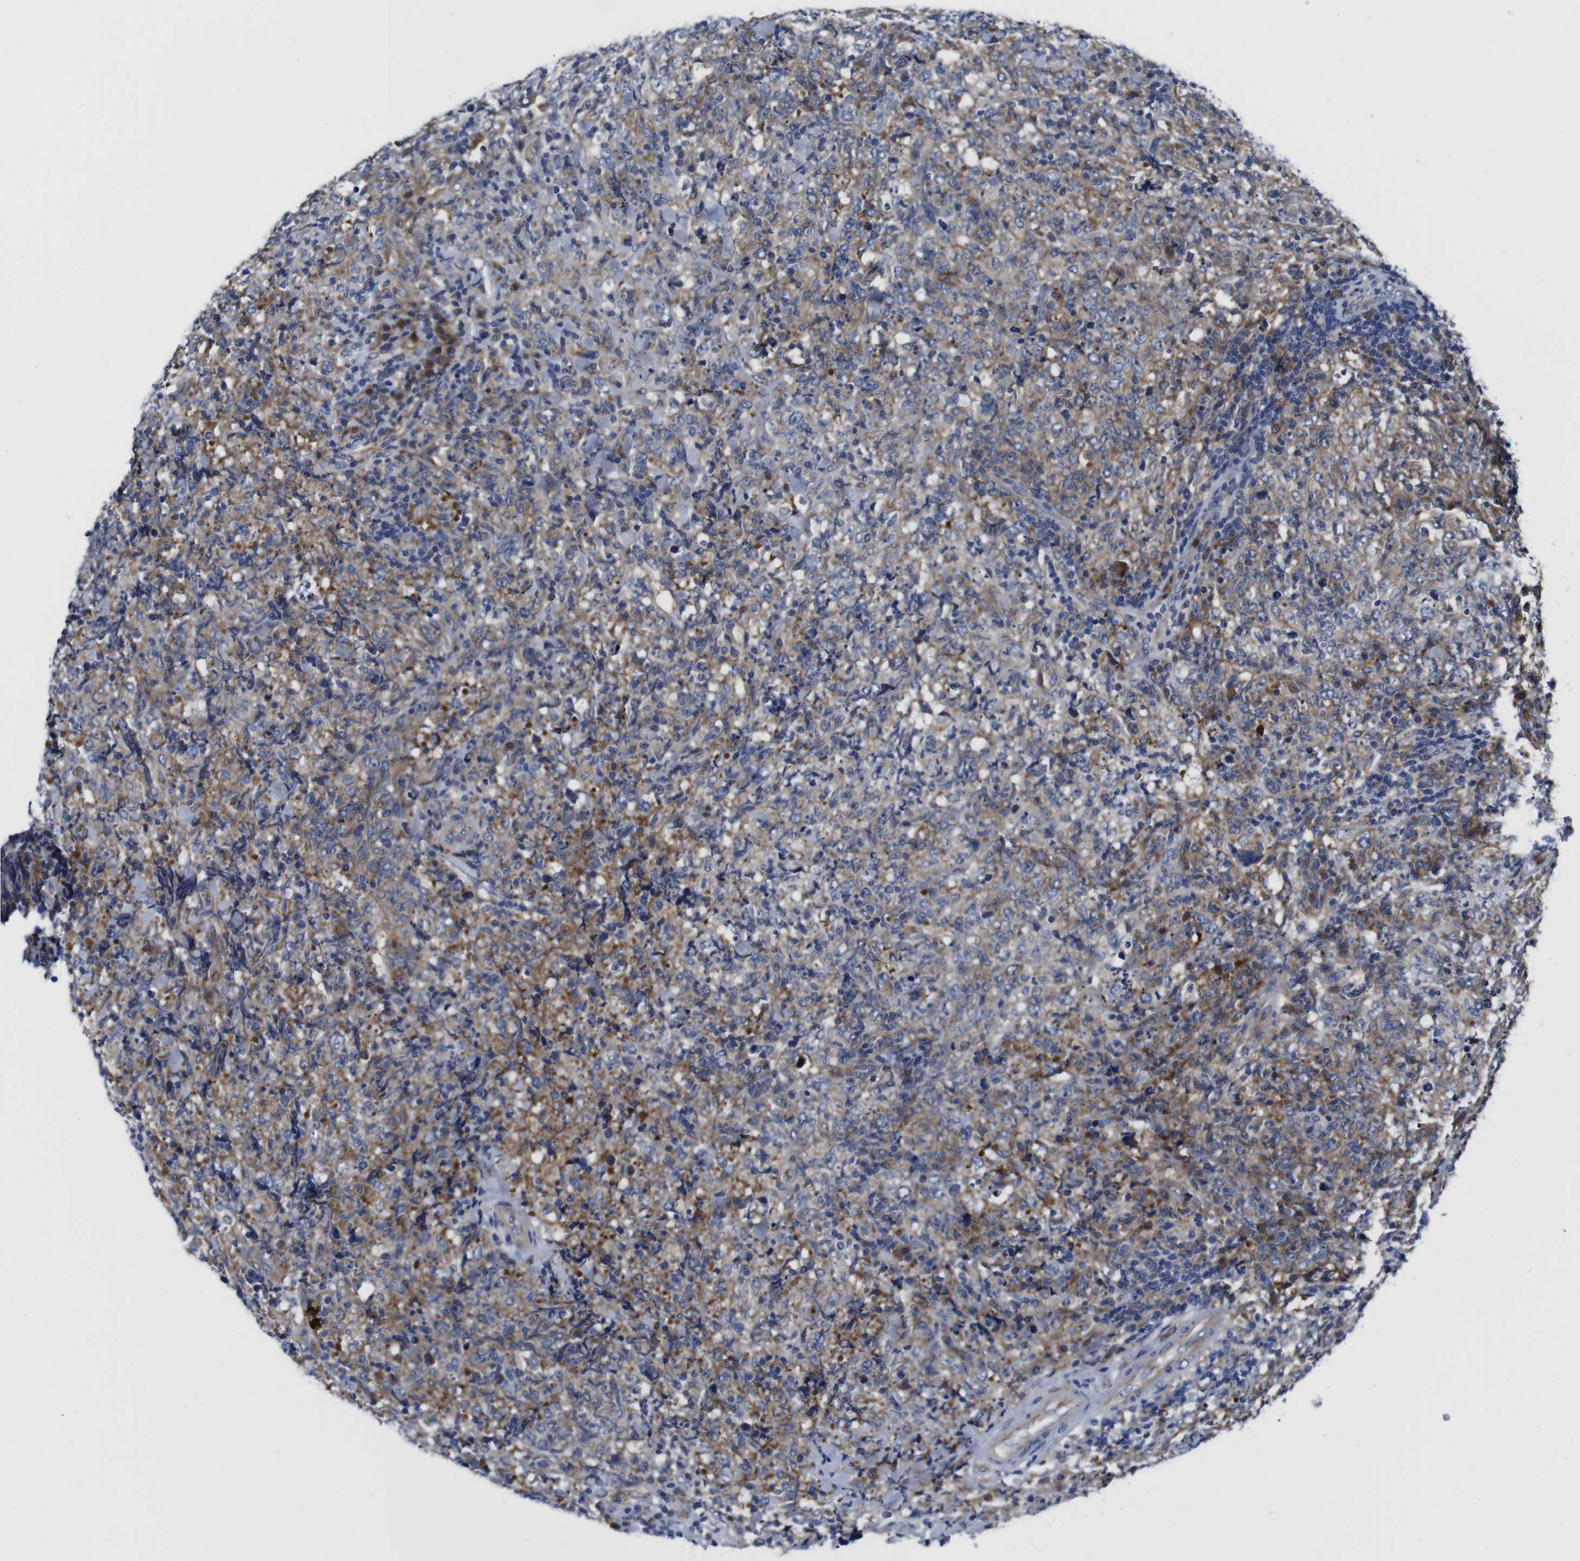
{"staining": {"intensity": "moderate", "quantity": "25%-75%", "location": "cytoplasmic/membranous"}, "tissue": "lymphoma", "cell_type": "Tumor cells", "image_type": "cancer", "snomed": [{"axis": "morphology", "description": "Malignant lymphoma, non-Hodgkin's type, High grade"}, {"axis": "topography", "description": "Tonsil"}], "caption": "Protein expression analysis of human lymphoma reveals moderate cytoplasmic/membranous staining in approximately 25%-75% of tumor cells. The protein of interest is shown in brown color, while the nuclei are stained blue.", "gene": "EIF4A1", "patient": {"sex": "female", "age": 36}}